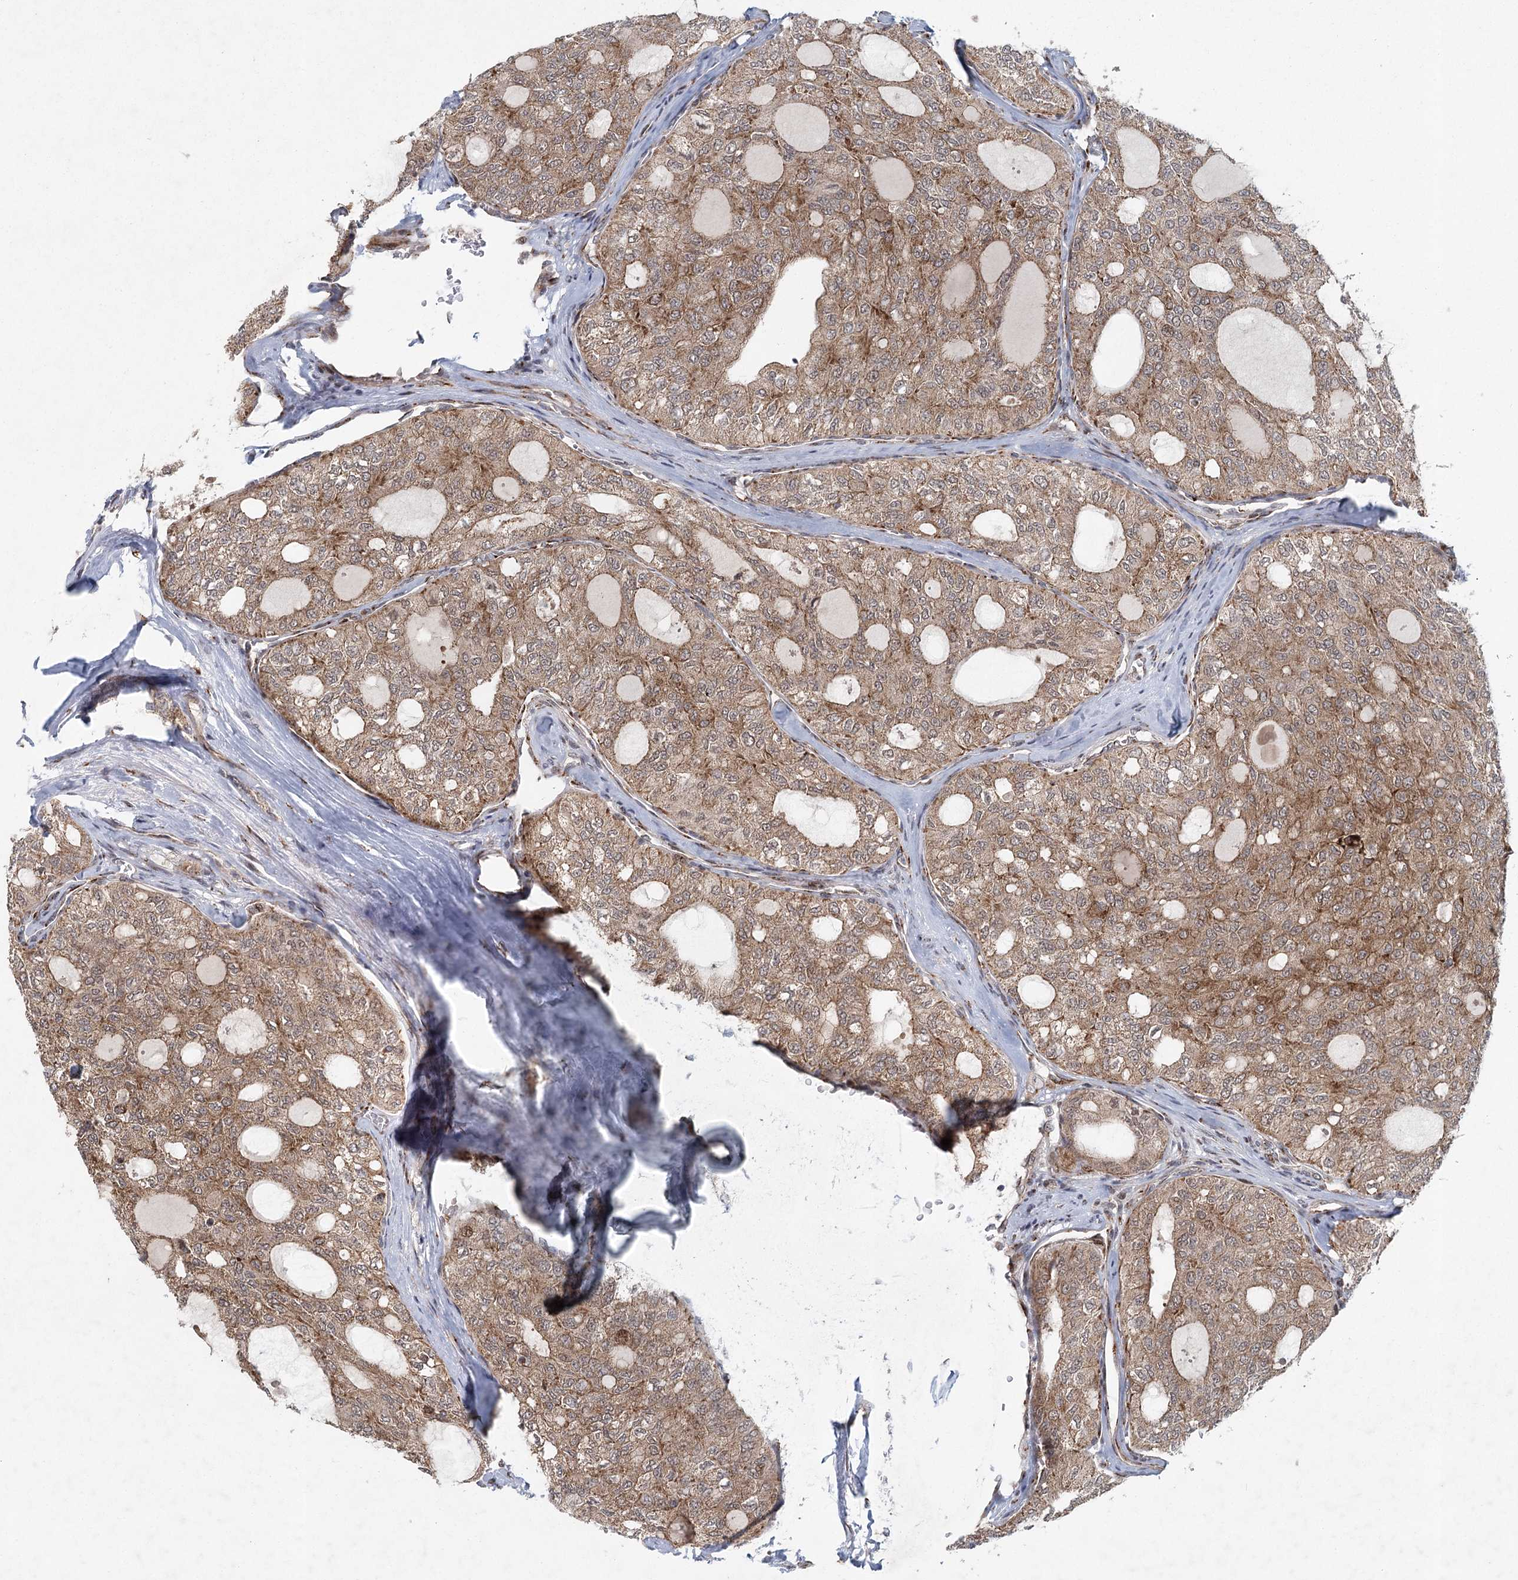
{"staining": {"intensity": "moderate", "quantity": ">75%", "location": "cytoplasmic/membranous"}, "tissue": "thyroid cancer", "cell_type": "Tumor cells", "image_type": "cancer", "snomed": [{"axis": "morphology", "description": "Follicular adenoma carcinoma, NOS"}, {"axis": "topography", "description": "Thyroid gland"}], "caption": "A high-resolution micrograph shows immunohistochemistry (IHC) staining of thyroid follicular adenoma carcinoma, which reveals moderate cytoplasmic/membranous expression in about >75% of tumor cells.", "gene": "IFT46", "patient": {"sex": "male", "age": 75}}